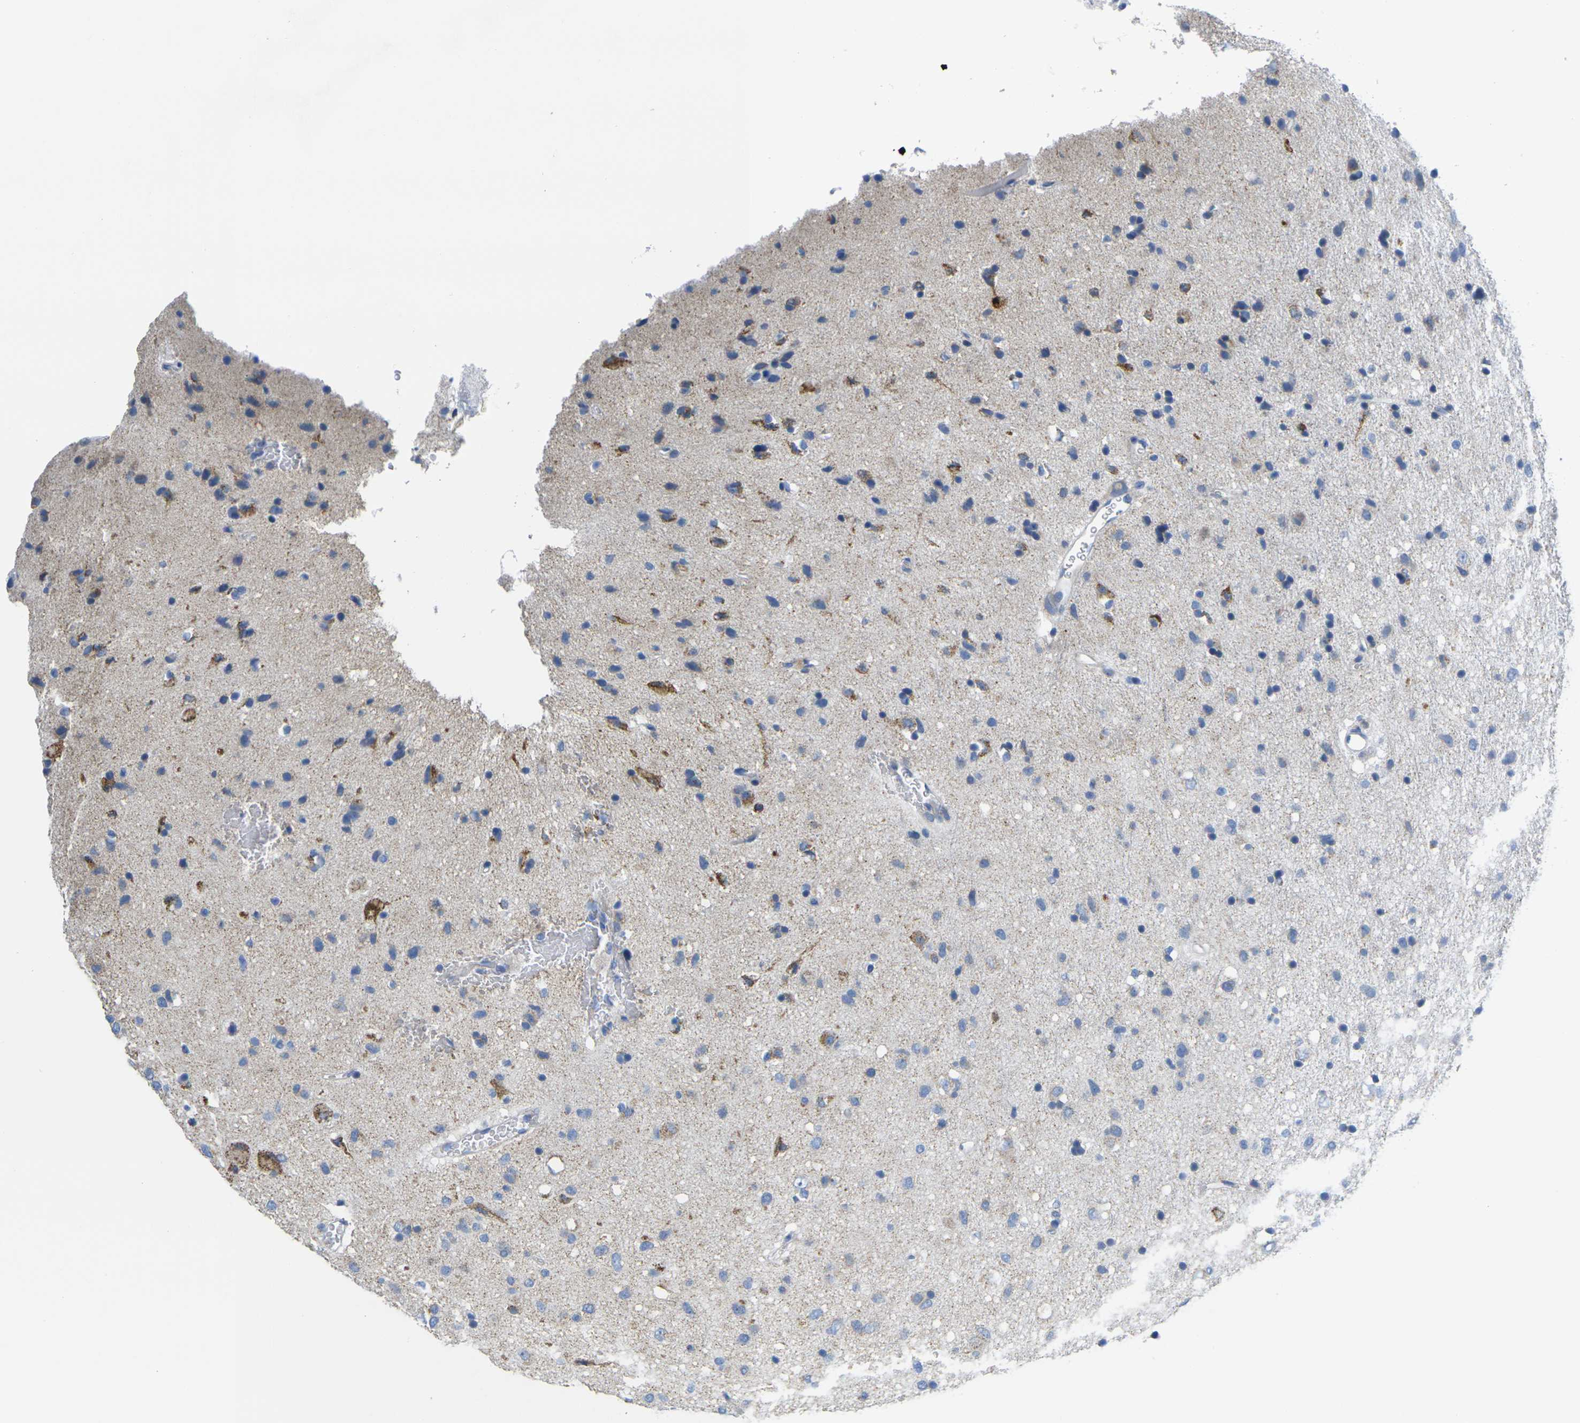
{"staining": {"intensity": "moderate", "quantity": "<25%", "location": "cytoplasmic/membranous"}, "tissue": "glioma", "cell_type": "Tumor cells", "image_type": "cancer", "snomed": [{"axis": "morphology", "description": "Glioma, malignant, Low grade"}, {"axis": "topography", "description": "Brain"}], "caption": "Tumor cells show low levels of moderate cytoplasmic/membranous expression in about <25% of cells in glioma.", "gene": "TMEM204", "patient": {"sex": "male", "age": 77}}